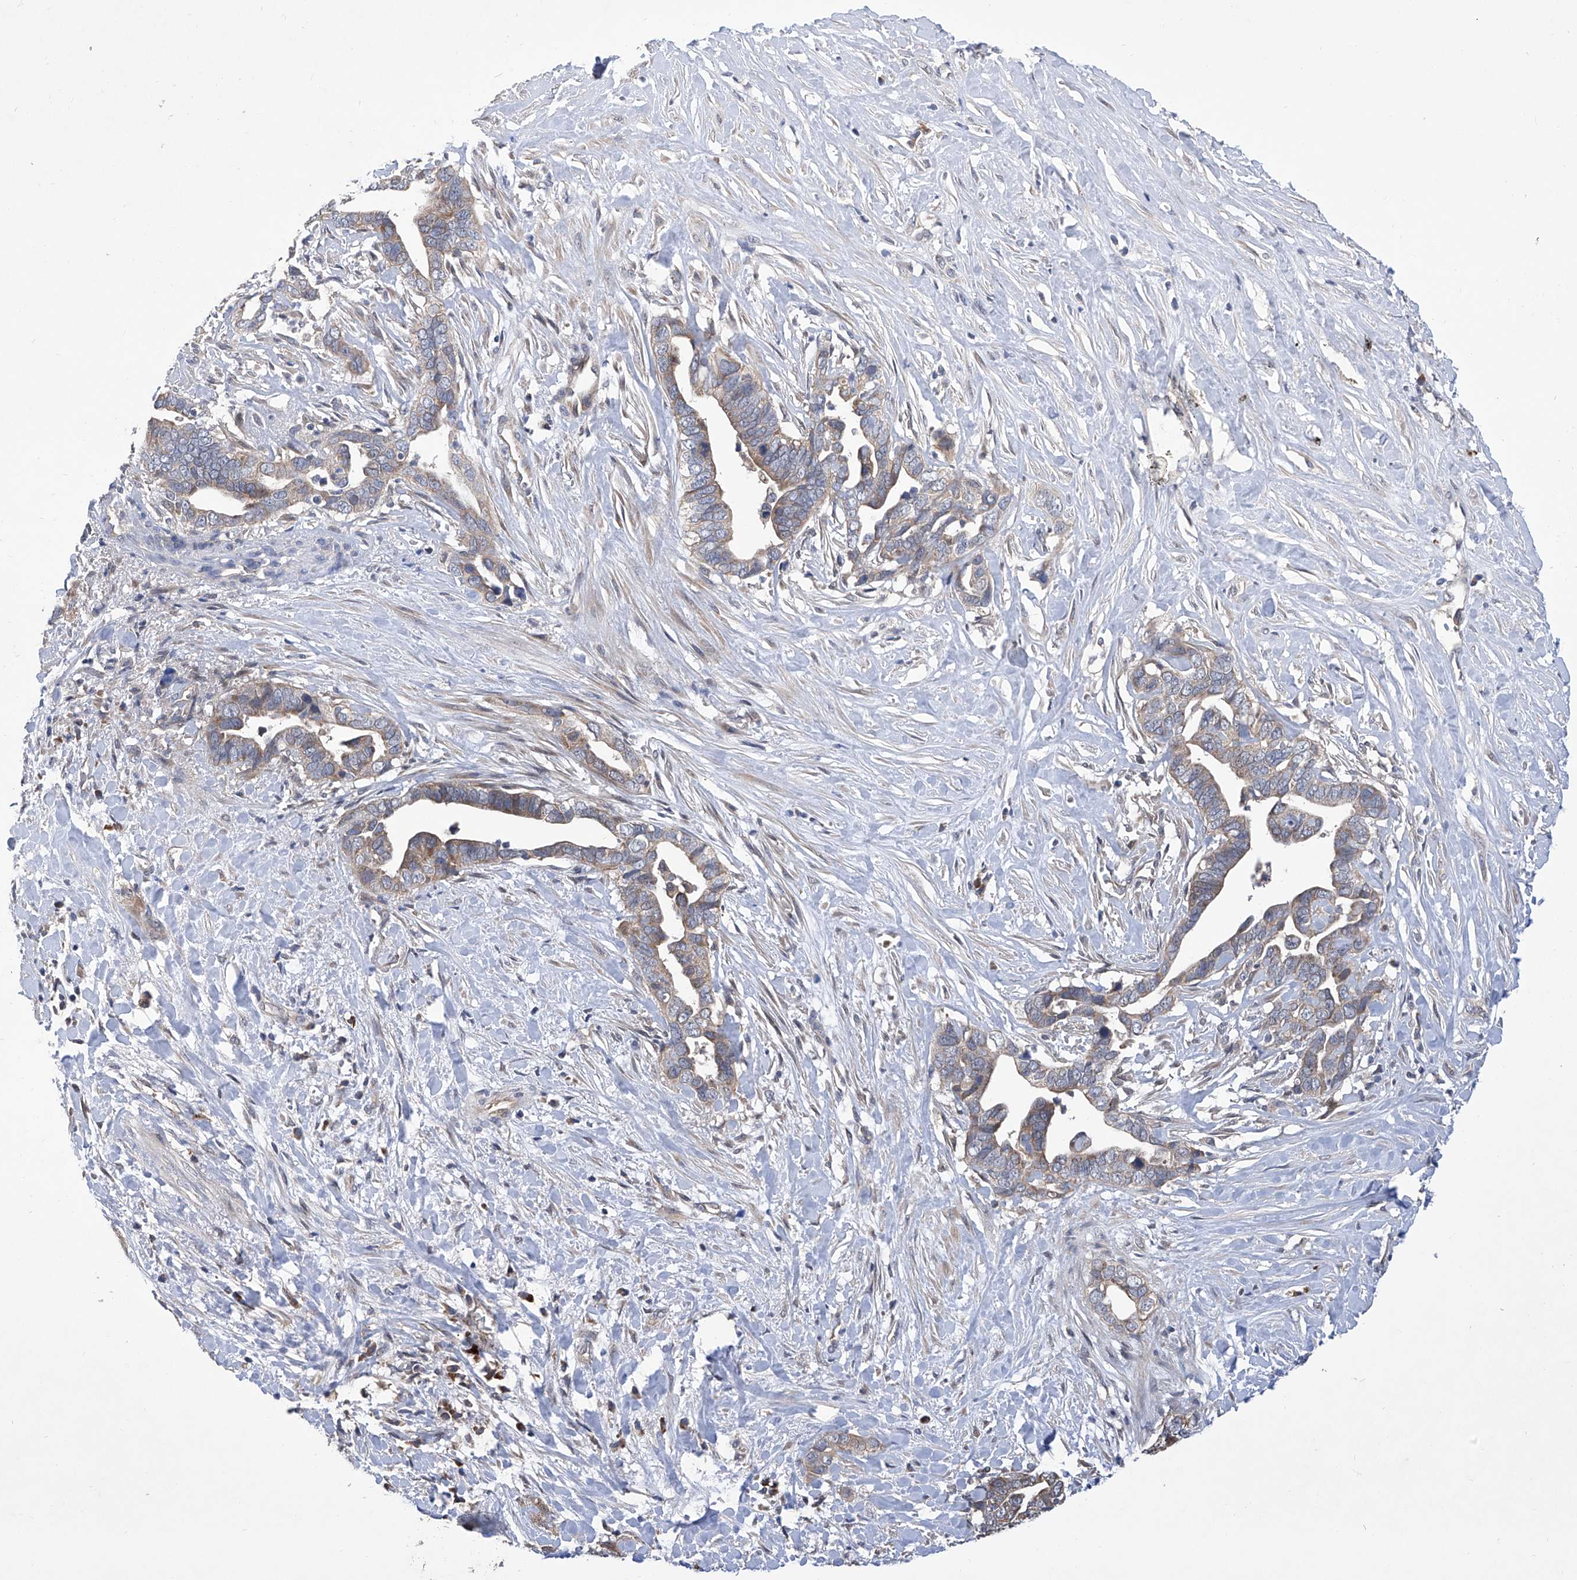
{"staining": {"intensity": "weak", "quantity": "<25%", "location": "cytoplasmic/membranous"}, "tissue": "liver cancer", "cell_type": "Tumor cells", "image_type": "cancer", "snomed": [{"axis": "morphology", "description": "Cholangiocarcinoma"}, {"axis": "topography", "description": "Liver"}], "caption": "Human cholangiocarcinoma (liver) stained for a protein using IHC reveals no staining in tumor cells.", "gene": "USP45", "patient": {"sex": "female", "age": 79}}